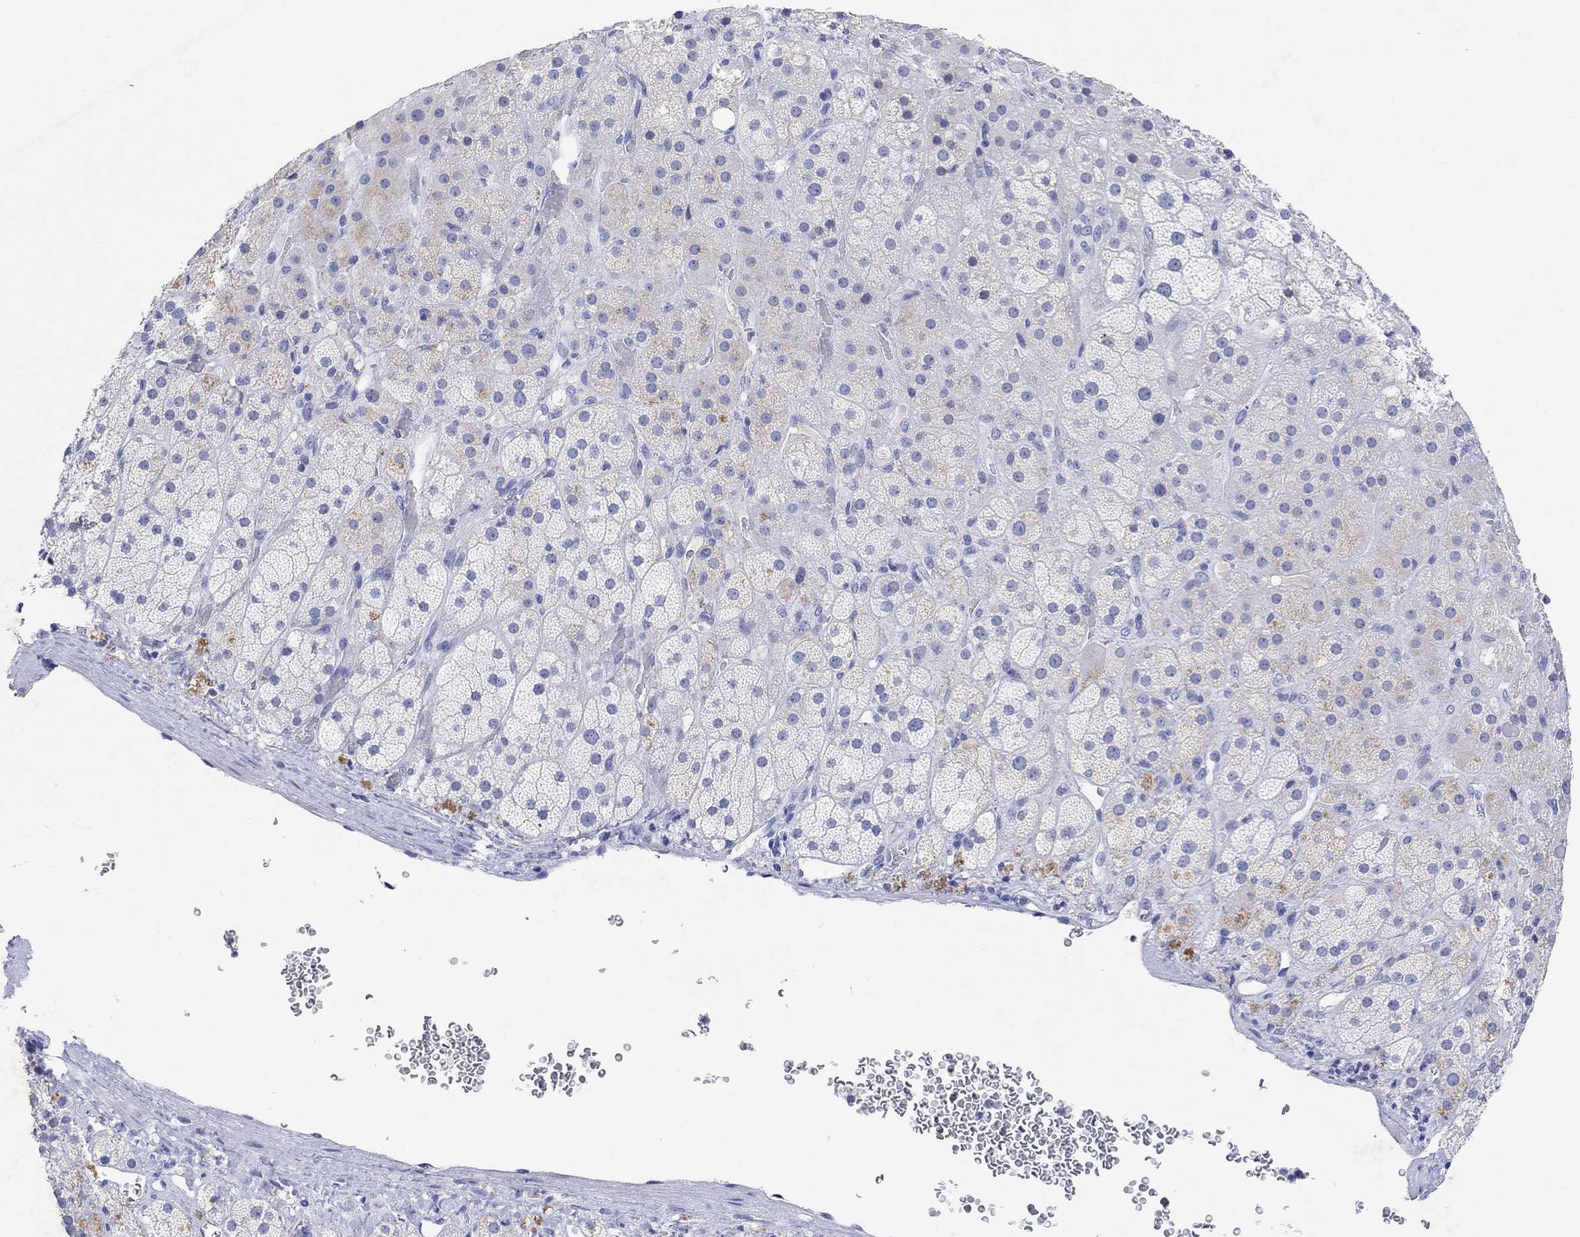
{"staining": {"intensity": "weak", "quantity": "<25%", "location": "cytoplasmic/membranous"}, "tissue": "adrenal gland", "cell_type": "Glandular cells", "image_type": "normal", "snomed": [{"axis": "morphology", "description": "Normal tissue, NOS"}, {"axis": "topography", "description": "Adrenal gland"}], "caption": "Immunohistochemical staining of unremarkable human adrenal gland displays no significant staining in glandular cells. The staining is performed using DAB brown chromogen with nuclei counter-stained in using hematoxylin.", "gene": "TYR", "patient": {"sex": "male", "age": 57}}